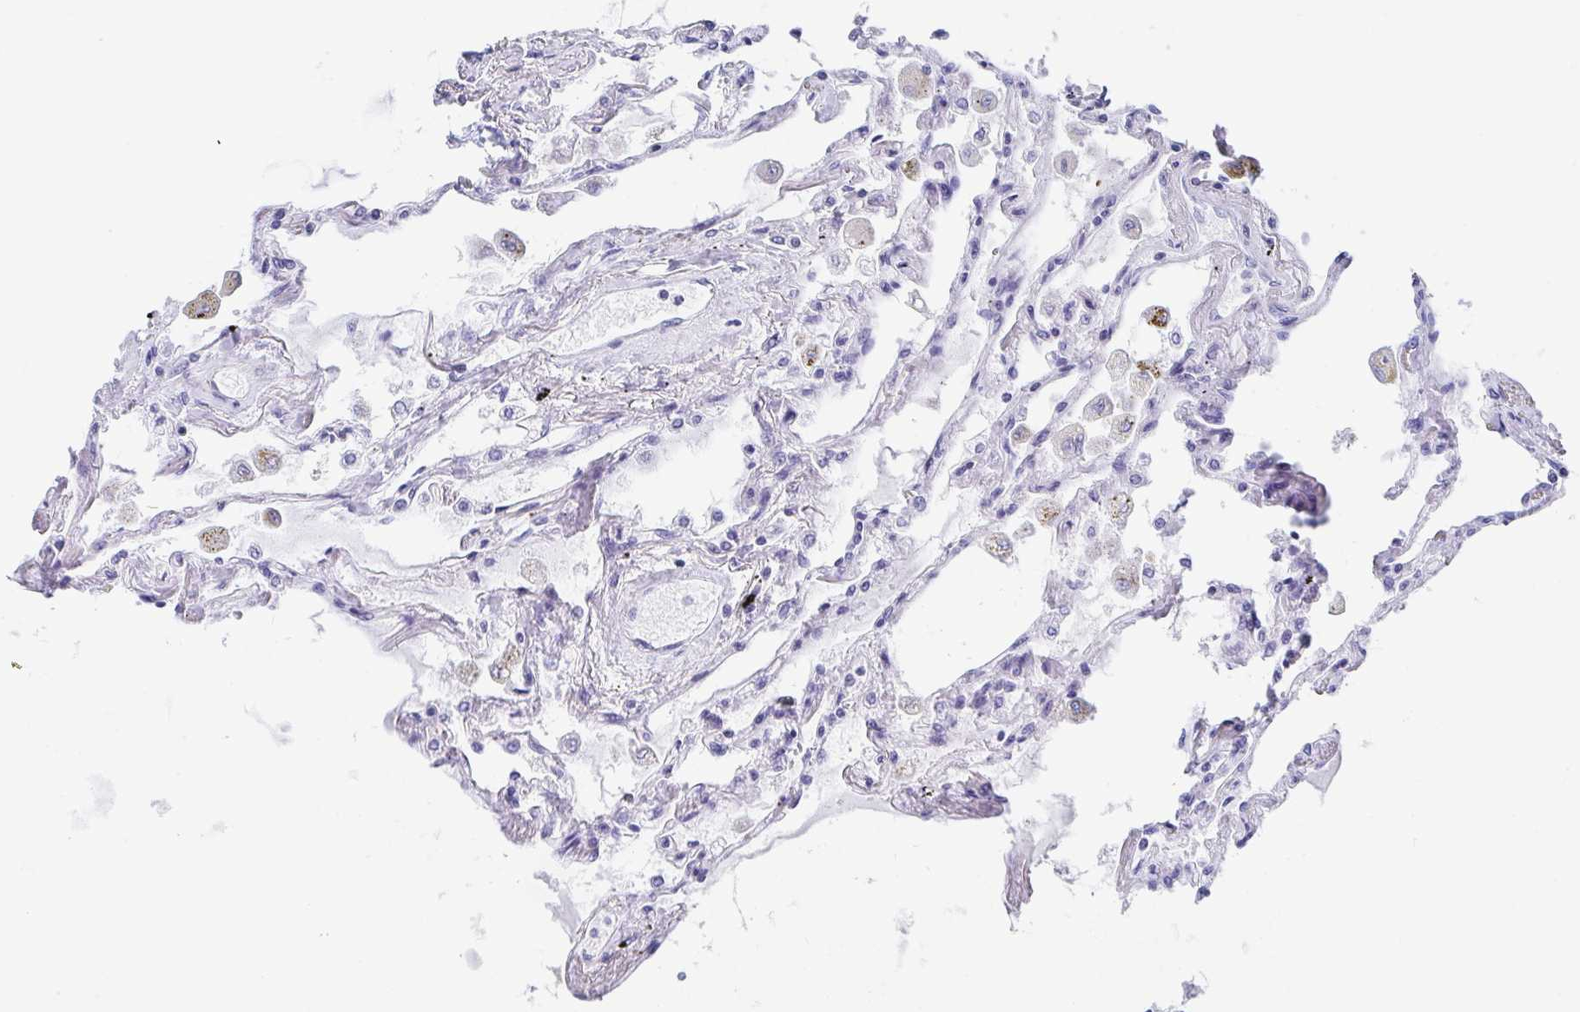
{"staining": {"intensity": "negative", "quantity": "none", "location": "none"}, "tissue": "lung", "cell_type": "Alveolar cells", "image_type": "normal", "snomed": [{"axis": "morphology", "description": "Normal tissue, NOS"}, {"axis": "morphology", "description": "Adenocarcinoma, NOS"}, {"axis": "topography", "description": "Cartilage tissue"}, {"axis": "topography", "description": "Lung"}], "caption": "Alveolar cells show no significant protein staining in normal lung. The staining was performed using DAB to visualize the protein expression in brown, while the nuclei were stained in blue with hematoxylin (Magnification: 20x).", "gene": "WDR72", "patient": {"sex": "female", "age": 67}}